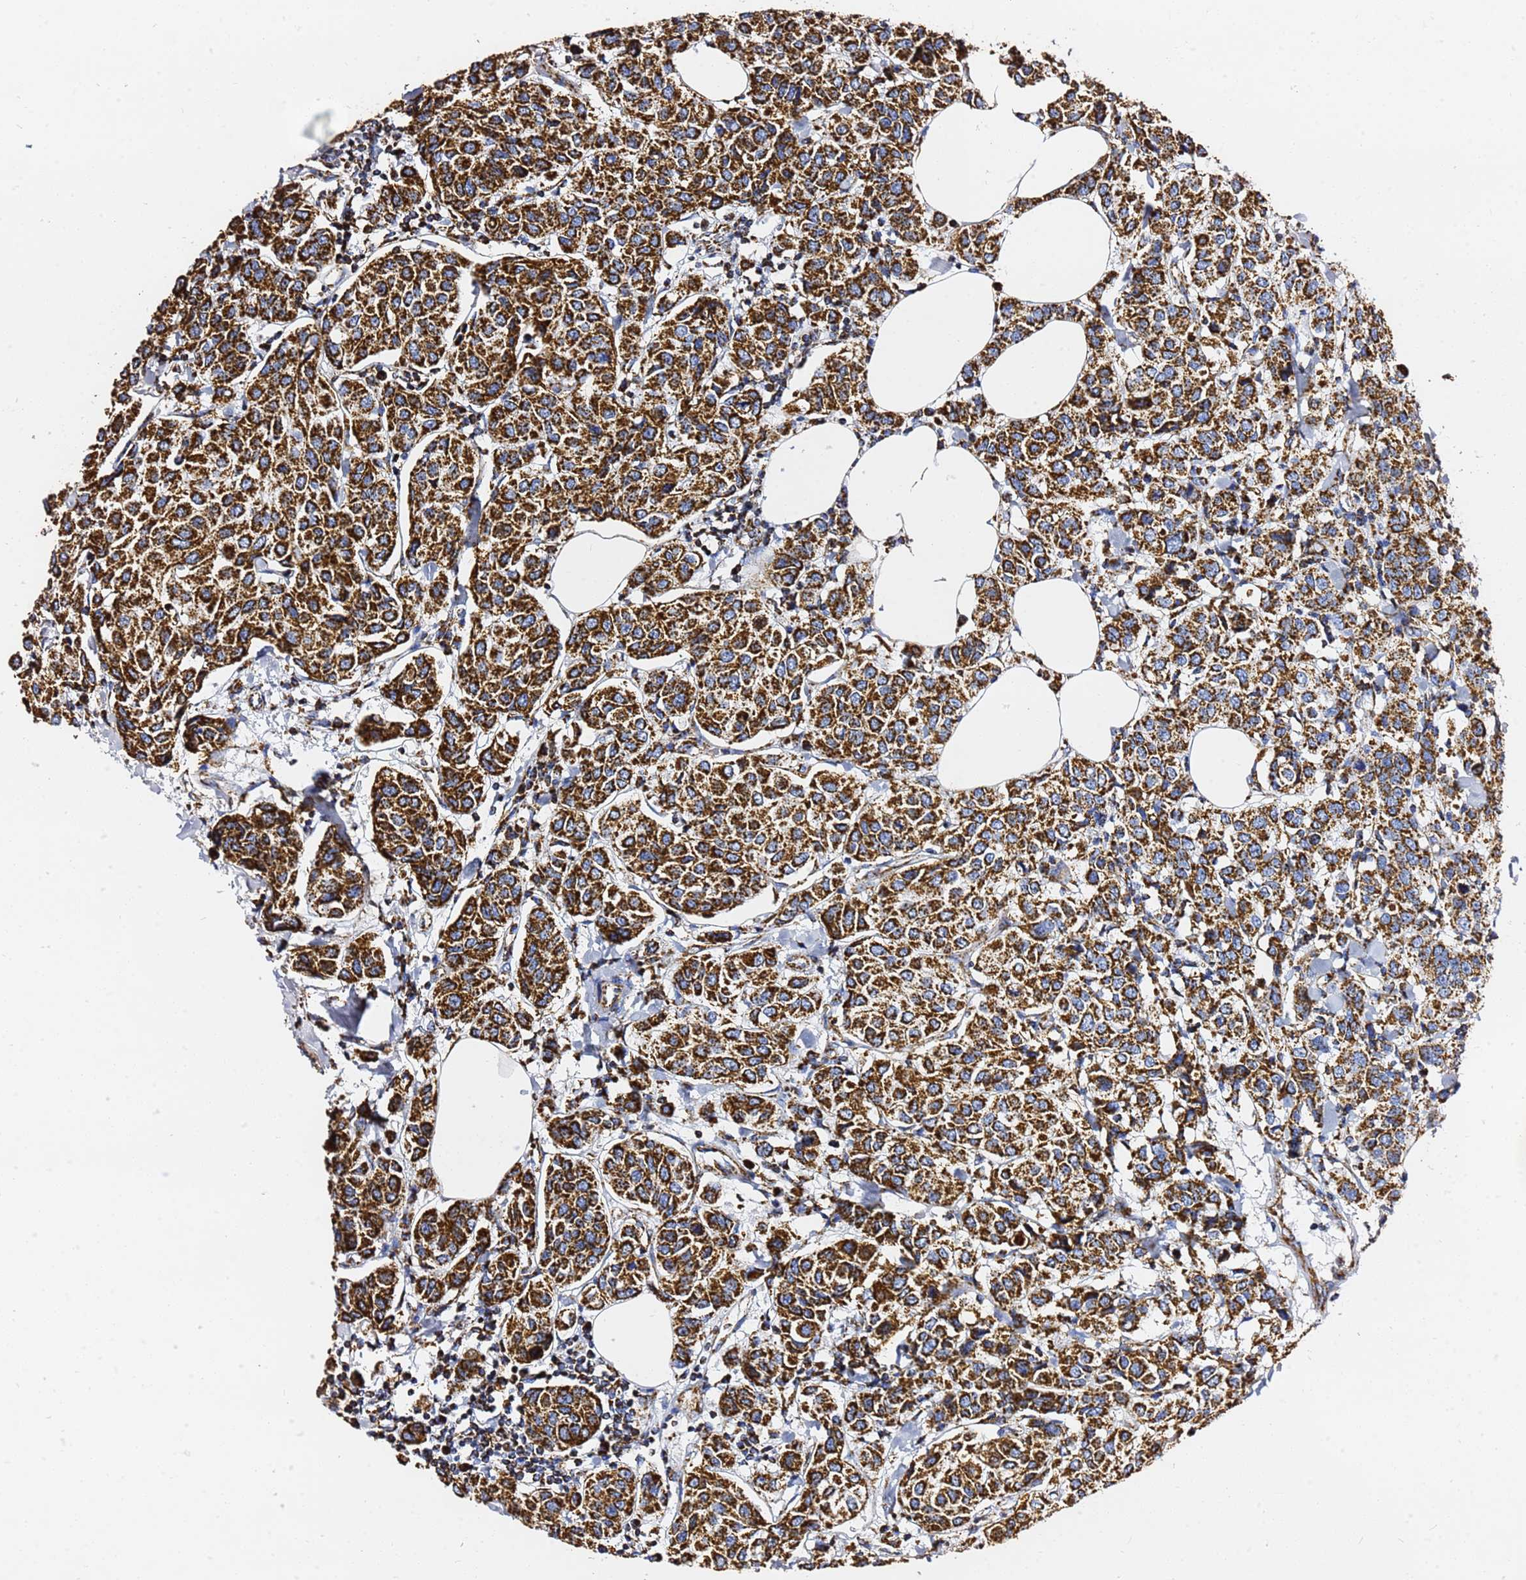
{"staining": {"intensity": "strong", "quantity": ">75%", "location": "cytoplasmic/membranous"}, "tissue": "breast cancer", "cell_type": "Tumor cells", "image_type": "cancer", "snomed": [{"axis": "morphology", "description": "Duct carcinoma"}, {"axis": "topography", "description": "Breast"}], "caption": "Immunohistochemical staining of human breast invasive ductal carcinoma reveals high levels of strong cytoplasmic/membranous staining in approximately >75% of tumor cells.", "gene": "PHB2", "patient": {"sex": "female", "age": 55}}